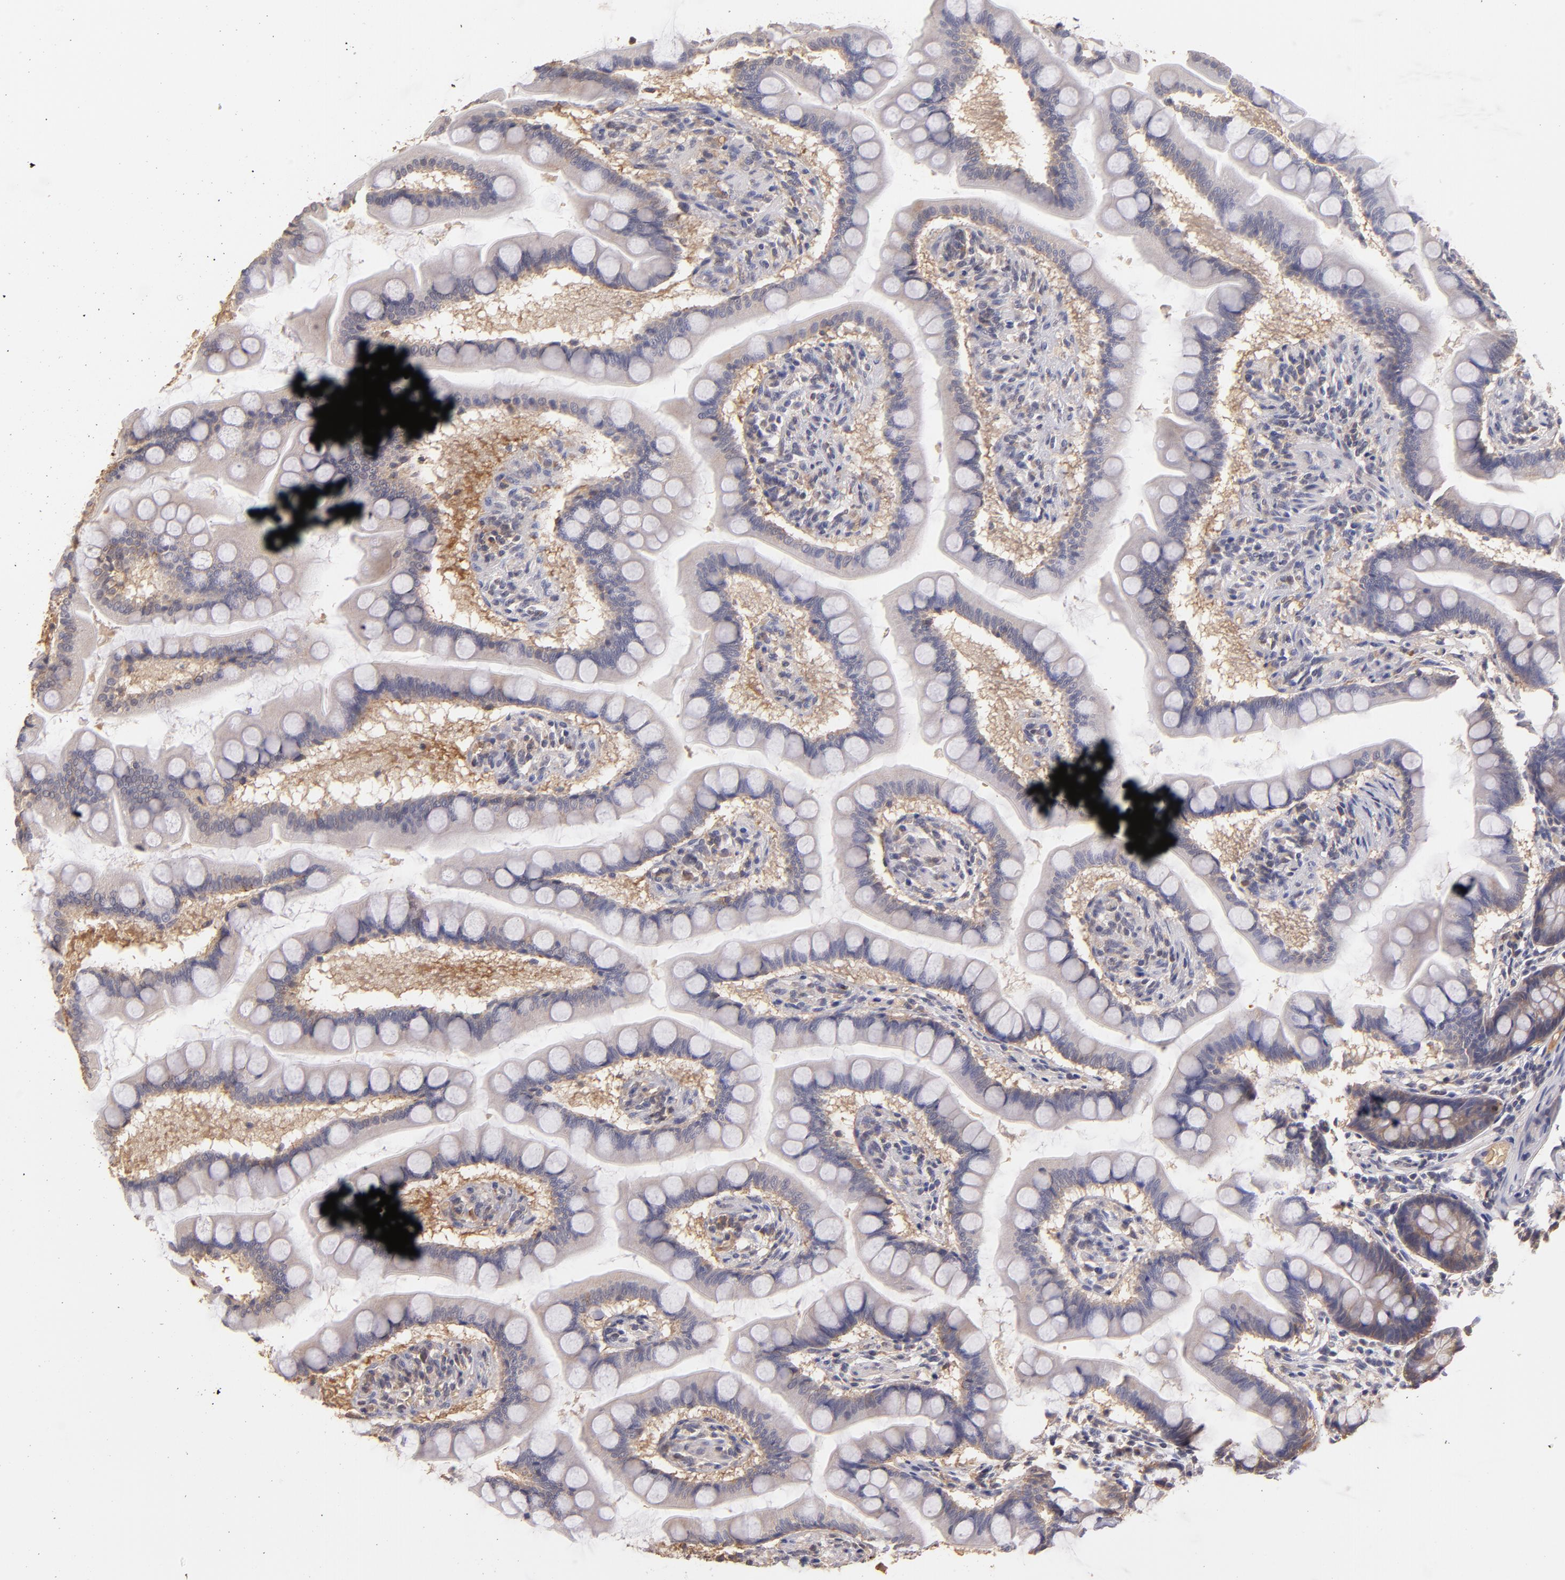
{"staining": {"intensity": "moderate", "quantity": ">75%", "location": "cytoplasmic/membranous"}, "tissue": "small intestine", "cell_type": "Glandular cells", "image_type": "normal", "snomed": [{"axis": "morphology", "description": "Normal tissue, NOS"}, {"axis": "topography", "description": "Small intestine"}], "caption": "This micrograph demonstrates immunohistochemistry (IHC) staining of unremarkable small intestine, with medium moderate cytoplasmic/membranous expression in approximately >75% of glandular cells.", "gene": "SERPINC1", "patient": {"sex": "male", "age": 41}}